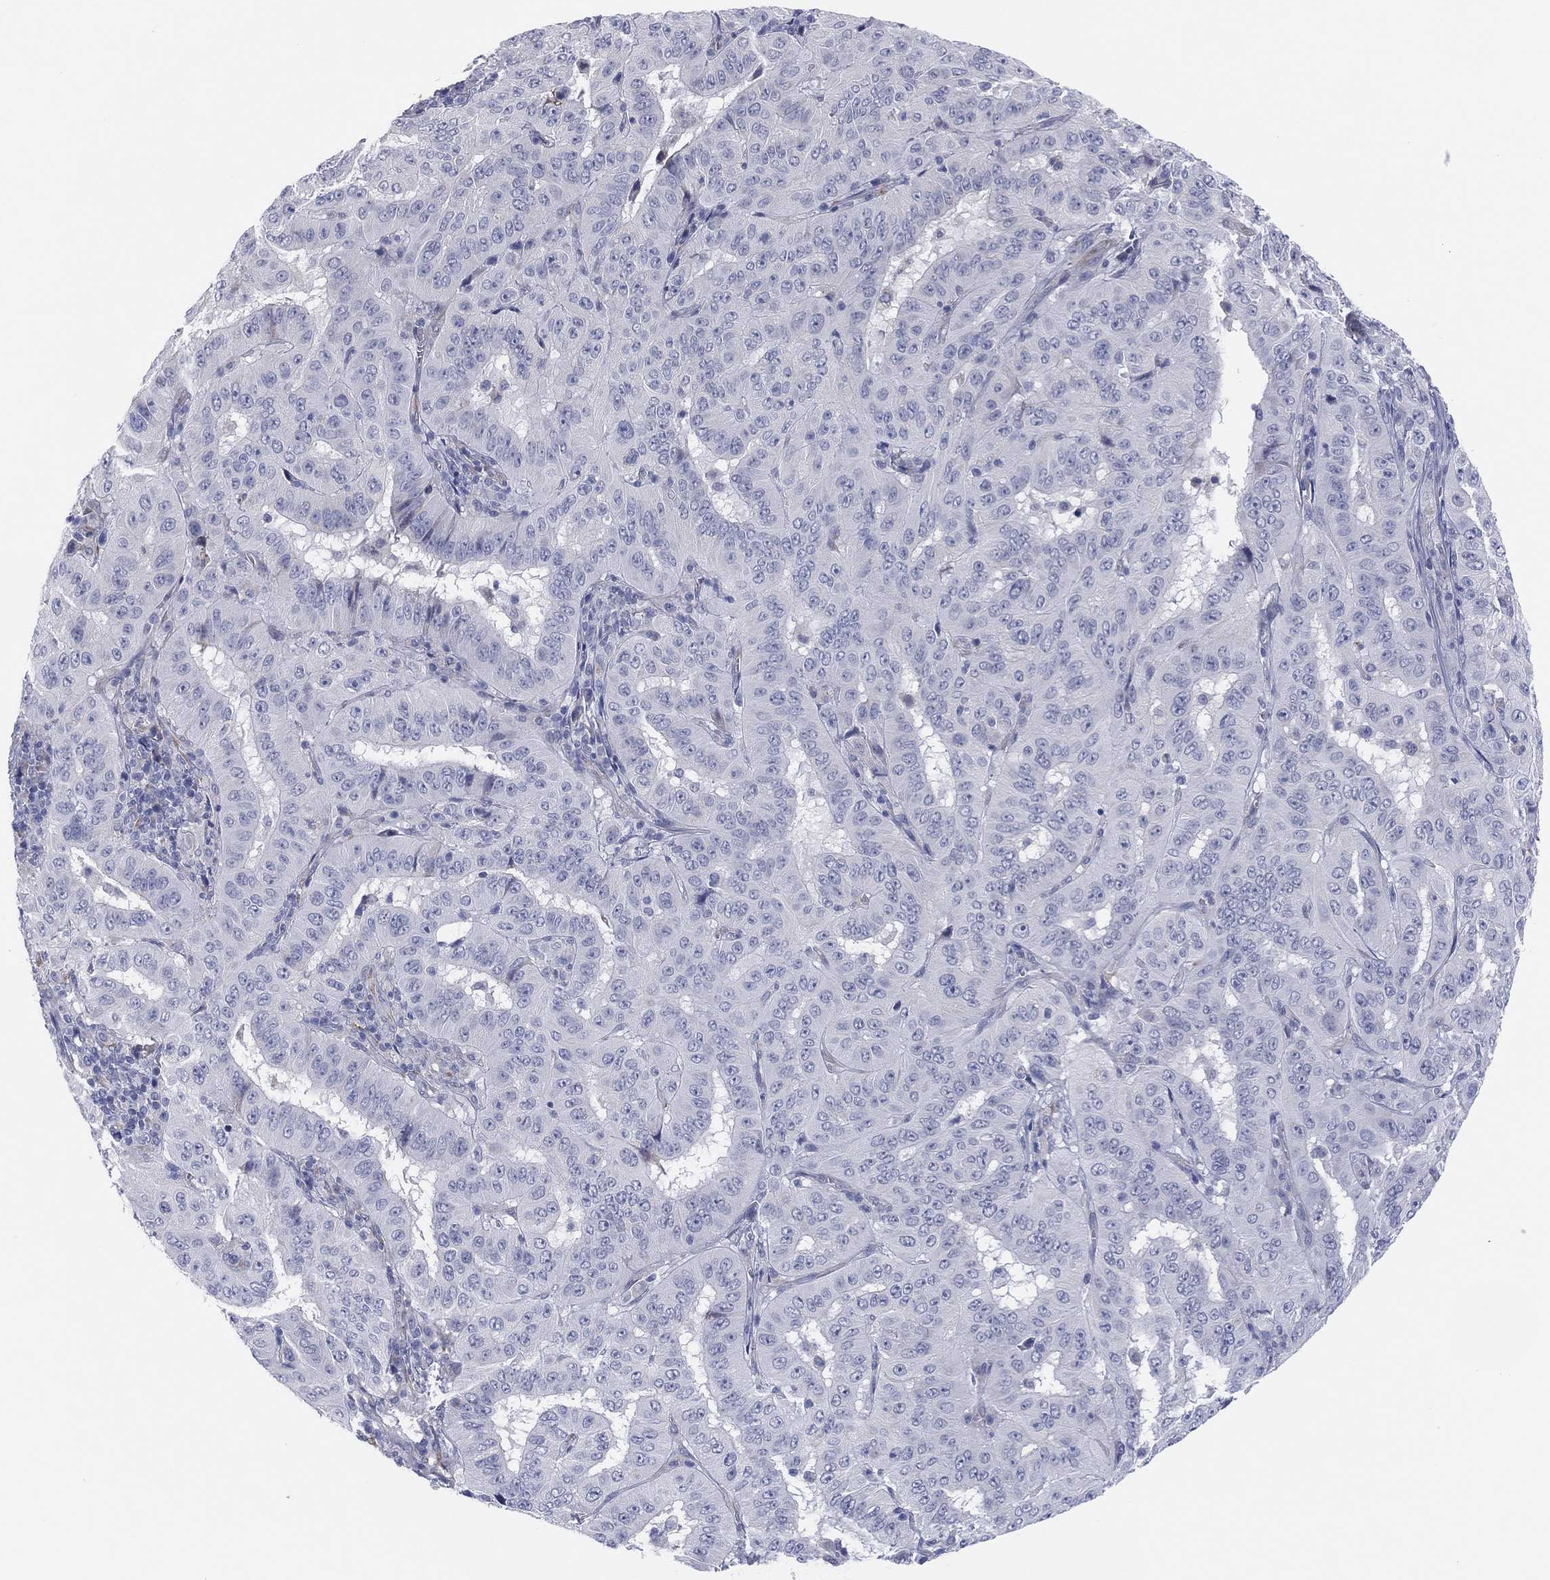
{"staining": {"intensity": "negative", "quantity": "none", "location": "none"}, "tissue": "pancreatic cancer", "cell_type": "Tumor cells", "image_type": "cancer", "snomed": [{"axis": "morphology", "description": "Adenocarcinoma, NOS"}, {"axis": "topography", "description": "Pancreas"}], "caption": "Tumor cells are negative for protein expression in human pancreatic adenocarcinoma.", "gene": "MLF1", "patient": {"sex": "male", "age": 63}}